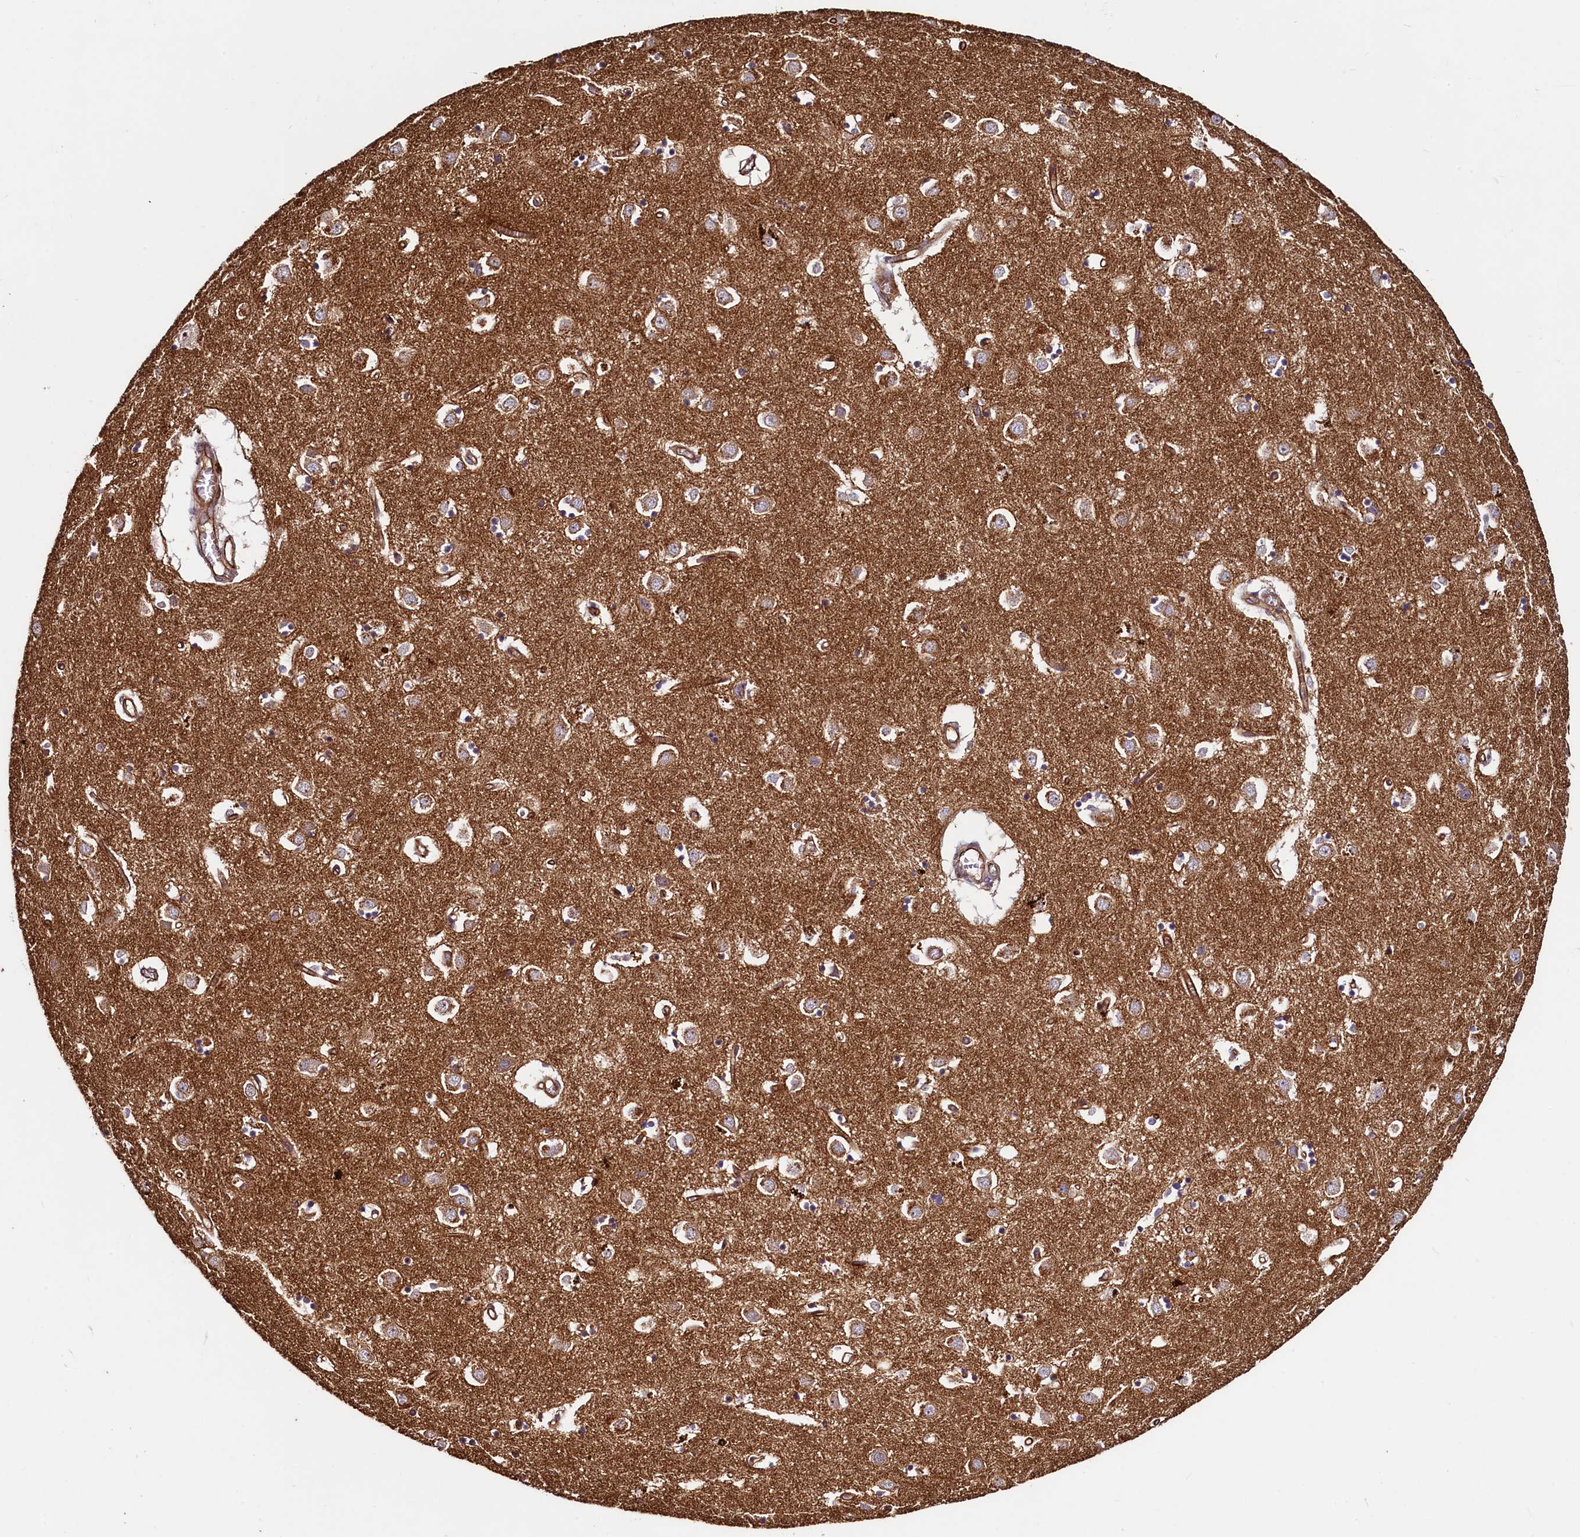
{"staining": {"intensity": "weak", "quantity": "25%-75%", "location": "cytoplasmic/membranous"}, "tissue": "caudate", "cell_type": "Glial cells", "image_type": "normal", "snomed": [{"axis": "morphology", "description": "Normal tissue, NOS"}, {"axis": "topography", "description": "Lateral ventricle wall"}], "caption": "A micrograph showing weak cytoplasmic/membranous staining in about 25%-75% of glial cells in unremarkable caudate, as visualized by brown immunohistochemical staining.", "gene": "PALM", "patient": {"sex": "male", "age": 70}}